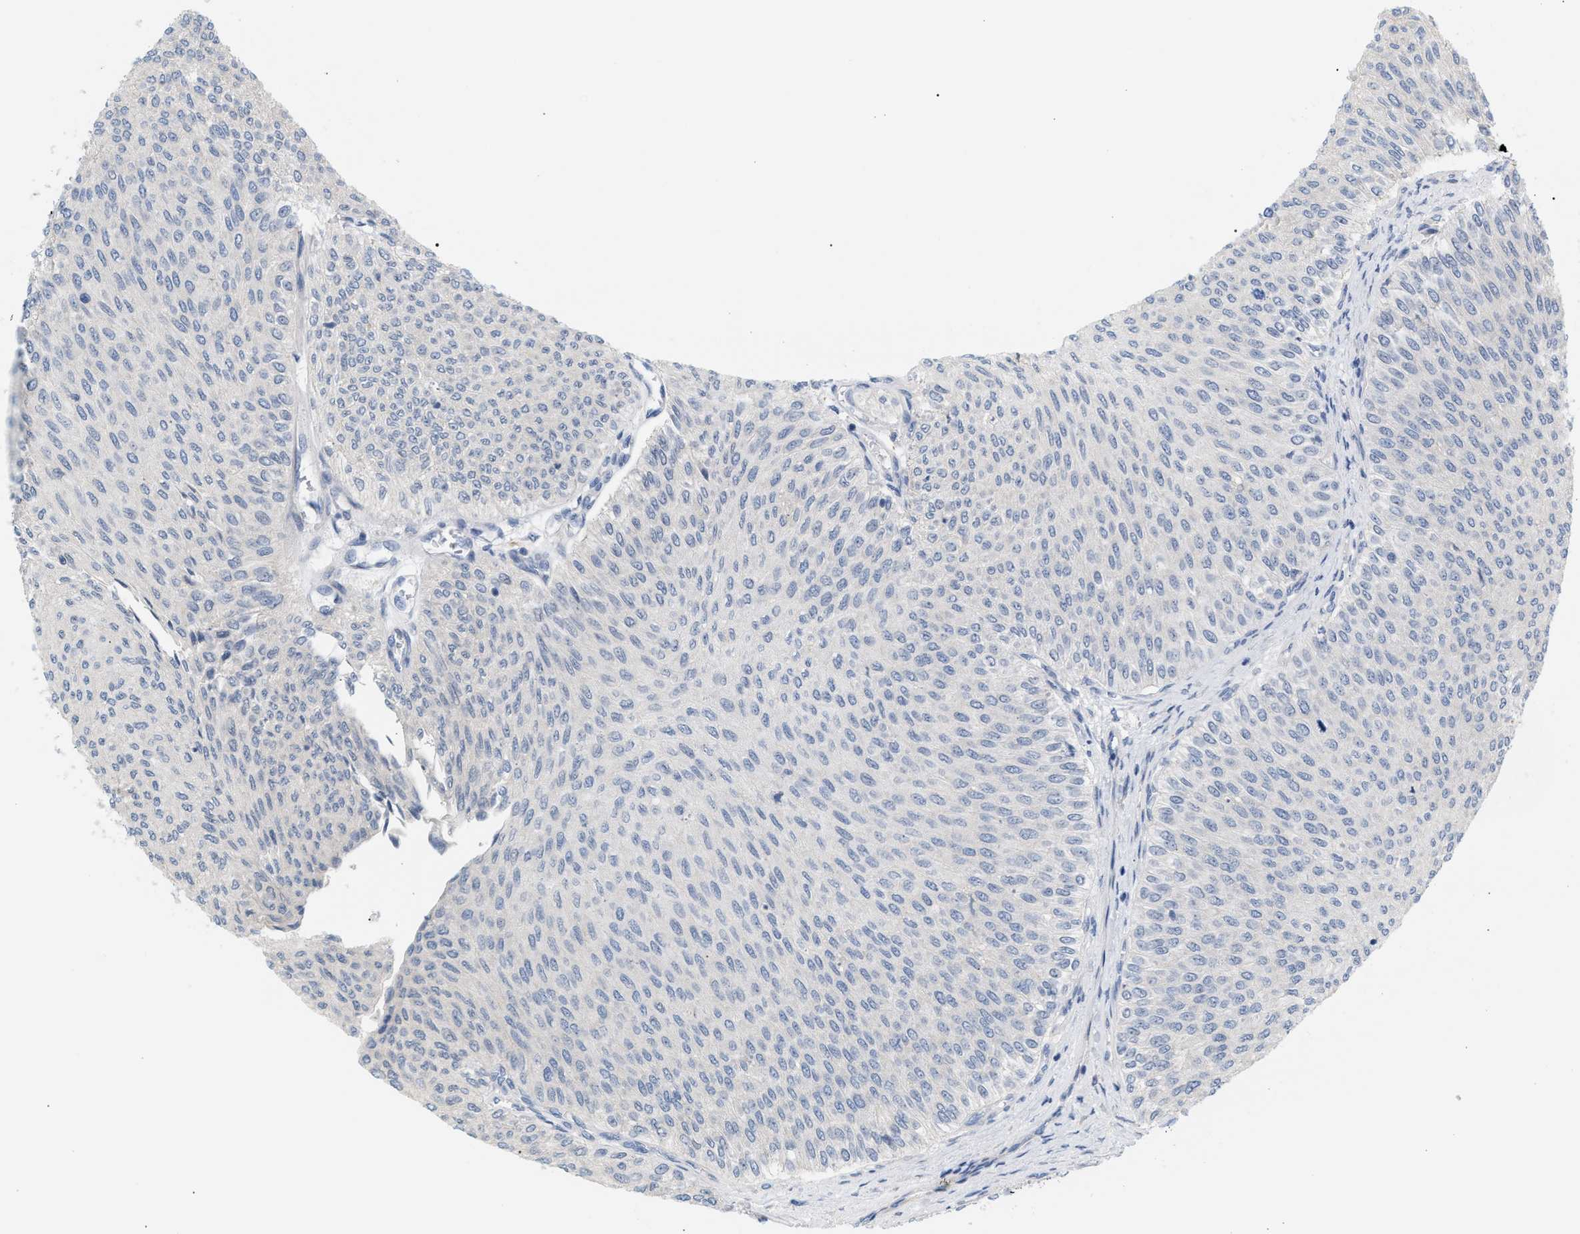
{"staining": {"intensity": "negative", "quantity": "none", "location": "none"}, "tissue": "urothelial cancer", "cell_type": "Tumor cells", "image_type": "cancer", "snomed": [{"axis": "morphology", "description": "Urothelial carcinoma, Low grade"}, {"axis": "topography", "description": "Urinary bladder"}], "caption": "Human urothelial cancer stained for a protein using IHC reveals no staining in tumor cells.", "gene": "LRCH1", "patient": {"sex": "male", "age": 78}}